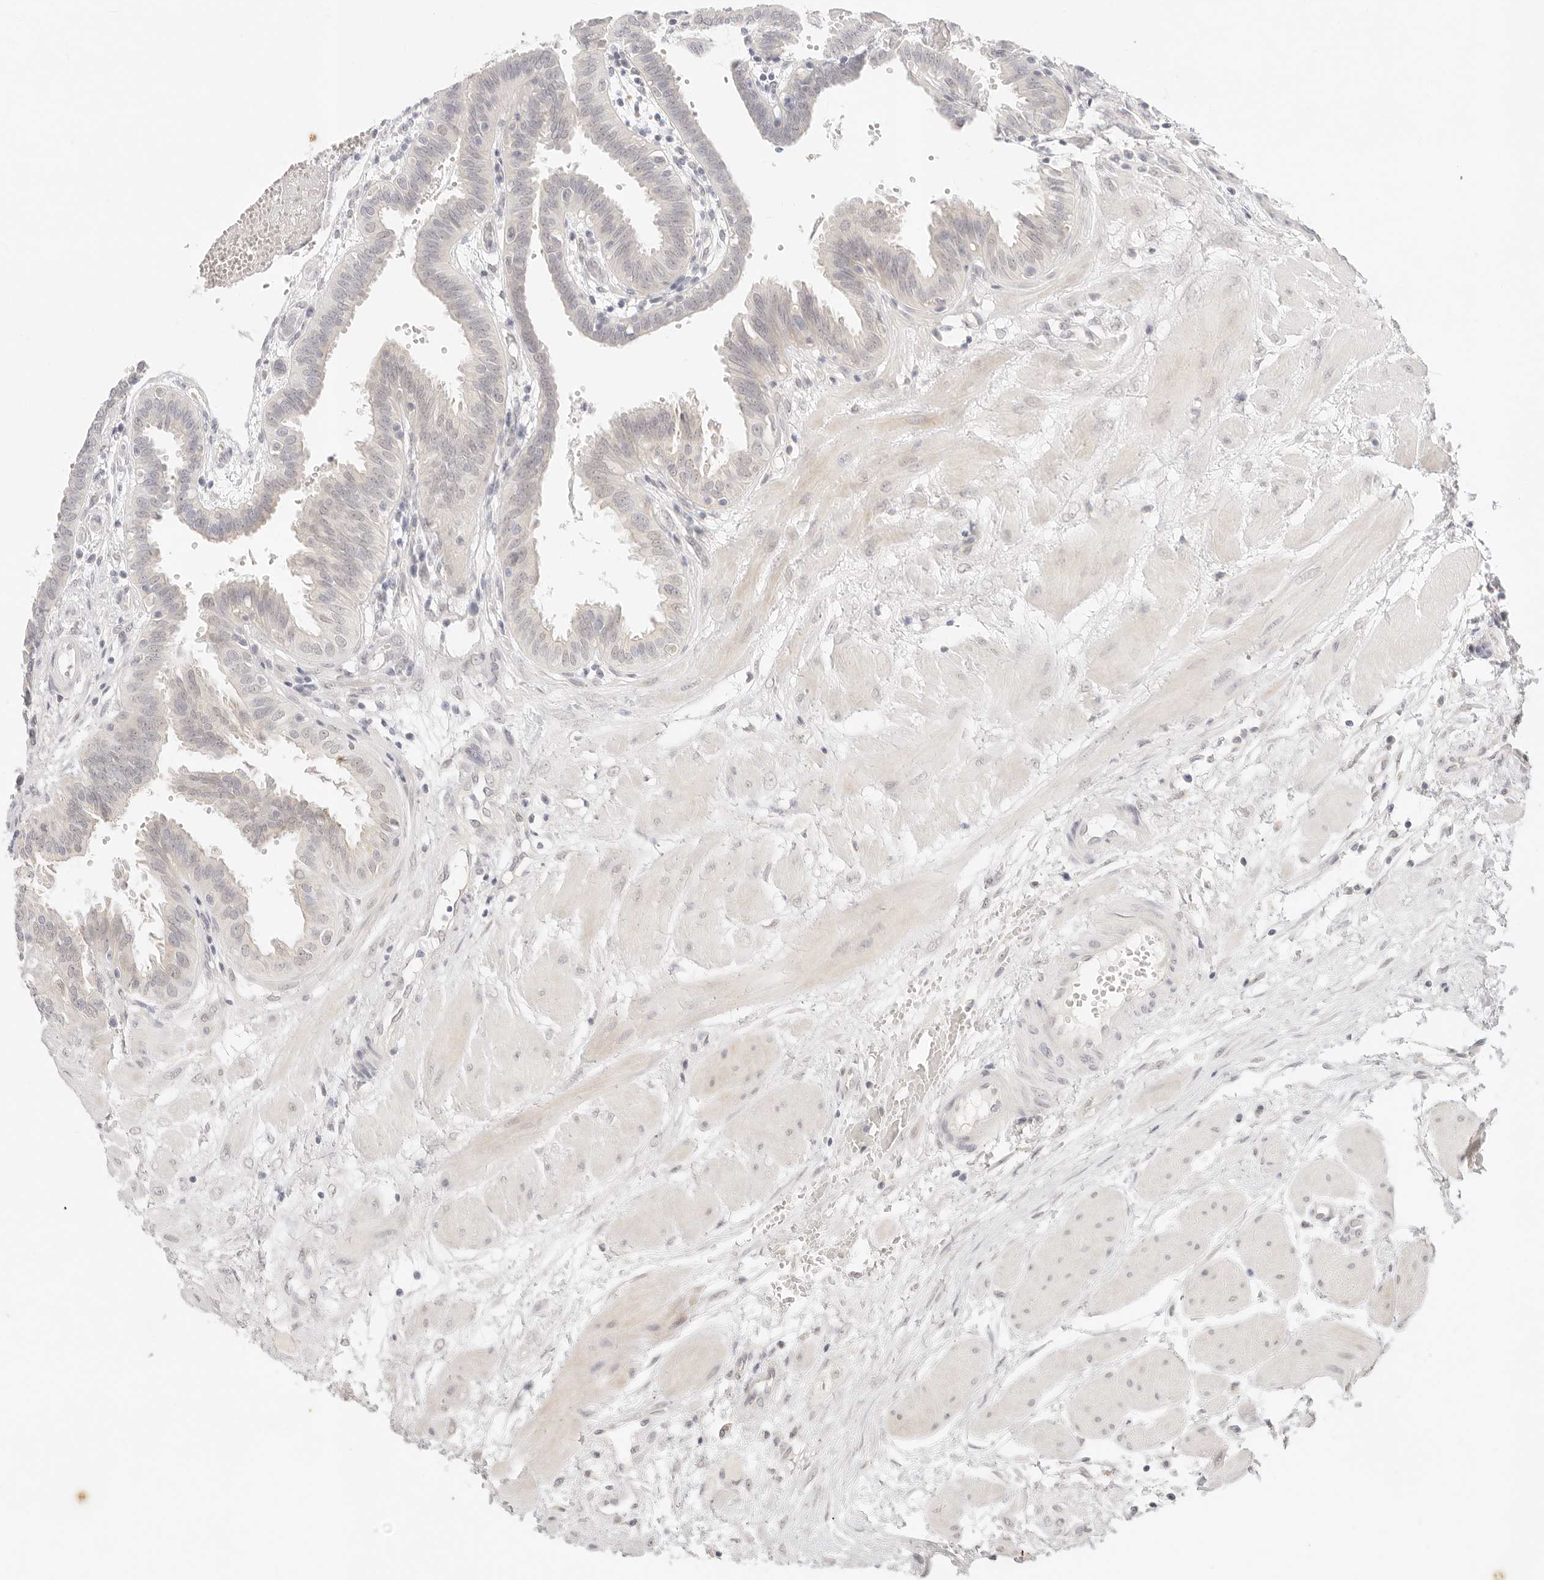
{"staining": {"intensity": "weak", "quantity": "<25%", "location": "cytoplasmic/membranous"}, "tissue": "fallopian tube", "cell_type": "Glandular cells", "image_type": "normal", "snomed": [{"axis": "morphology", "description": "Normal tissue, NOS"}, {"axis": "topography", "description": "Fallopian tube"}, {"axis": "topography", "description": "Placenta"}], "caption": "Immunohistochemical staining of unremarkable fallopian tube exhibits no significant staining in glandular cells. The staining is performed using DAB (3,3'-diaminobenzidine) brown chromogen with nuclei counter-stained in using hematoxylin.", "gene": "GPR156", "patient": {"sex": "female", "age": 32}}